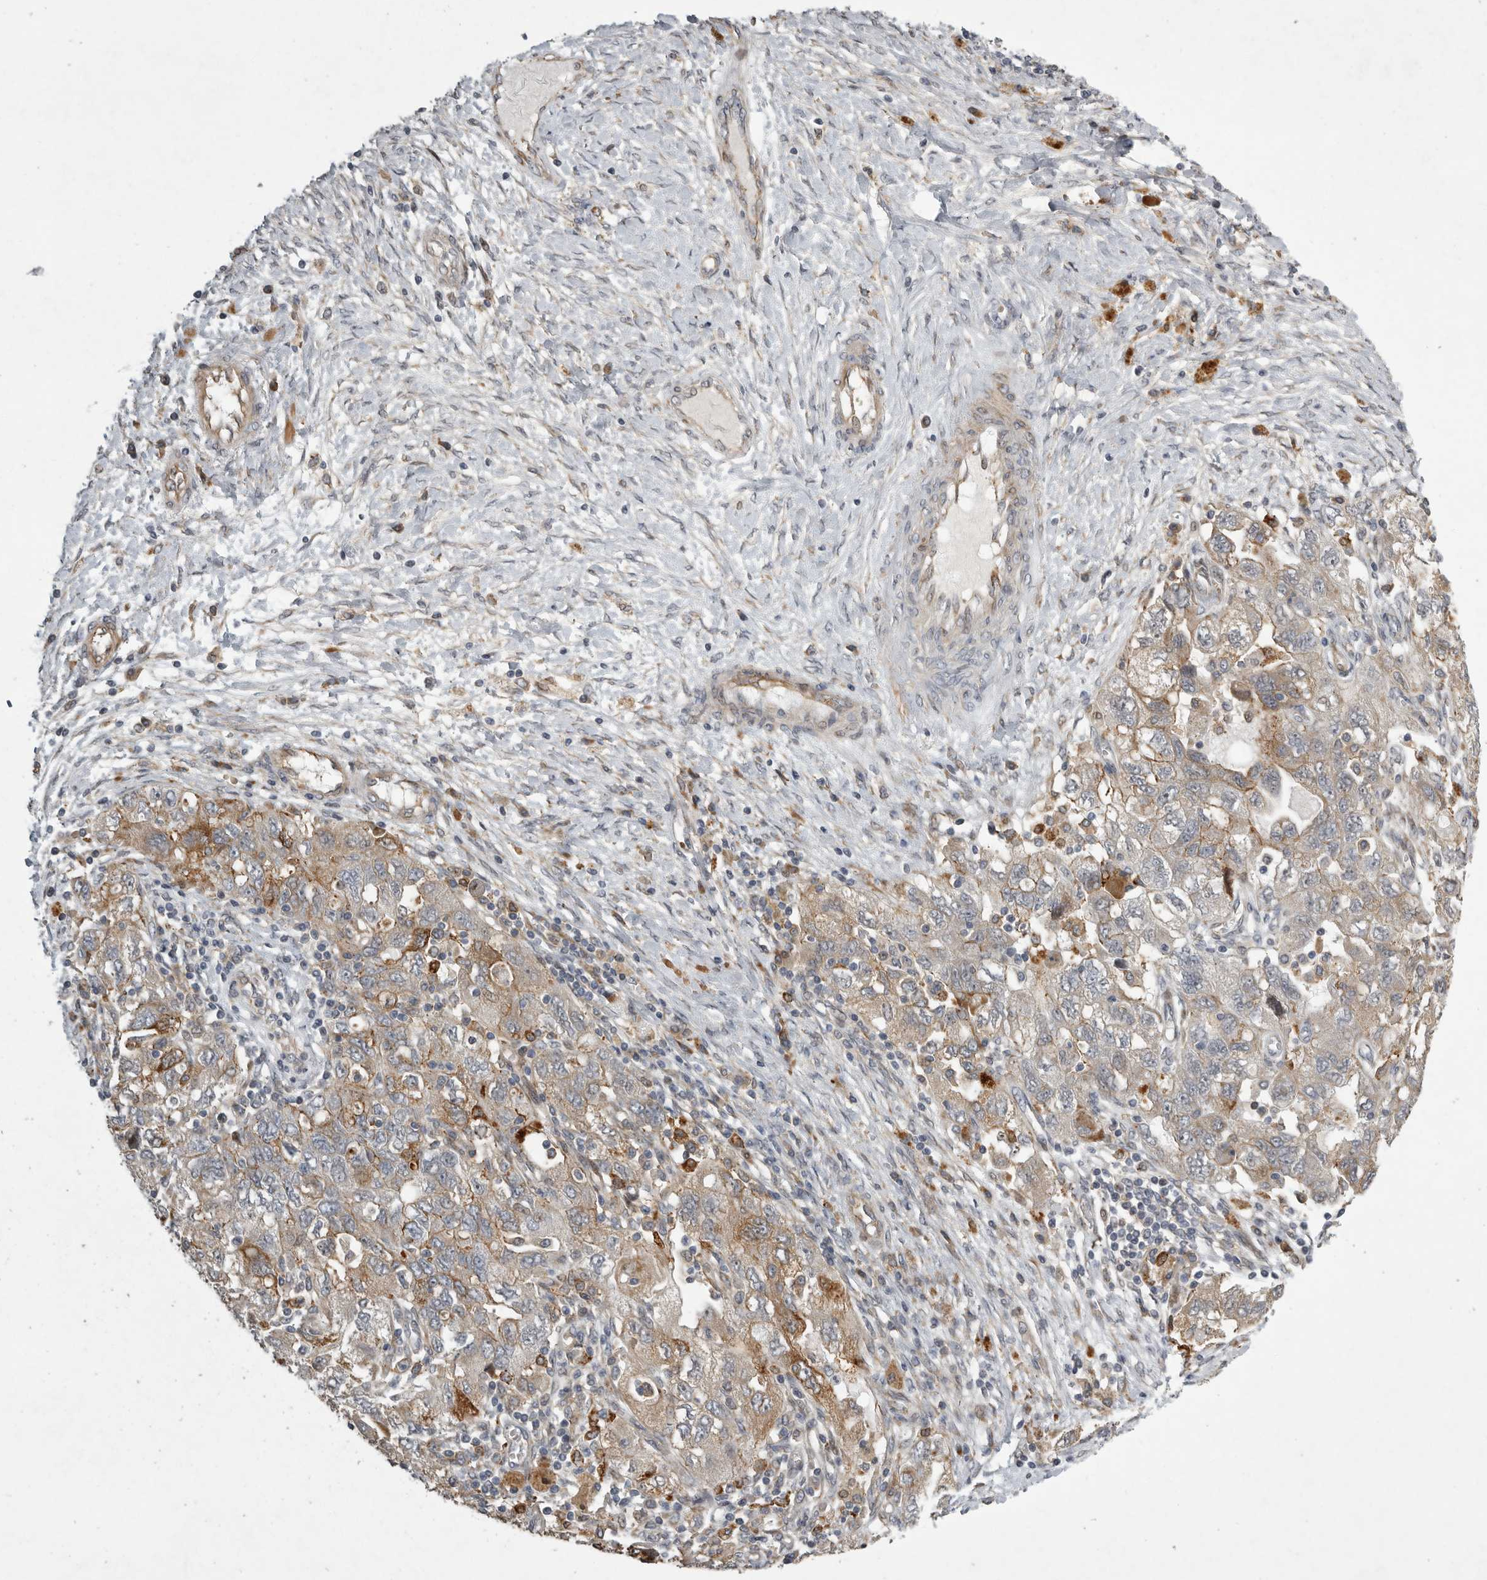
{"staining": {"intensity": "moderate", "quantity": "25%-75%", "location": "cytoplasmic/membranous"}, "tissue": "ovarian cancer", "cell_type": "Tumor cells", "image_type": "cancer", "snomed": [{"axis": "morphology", "description": "Carcinoma, NOS"}, {"axis": "morphology", "description": "Cystadenocarcinoma, serous, NOS"}, {"axis": "topography", "description": "Ovary"}], "caption": "Moderate cytoplasmic/membranous positivity for a protein is seen in approximately 25%-75% of tumor cells of ovarian cancer (serous cystadenocarcinoma) using immunohistochemistry.", "gene": "MPDZ", "patient": {"sex": "female", "age": 69}}